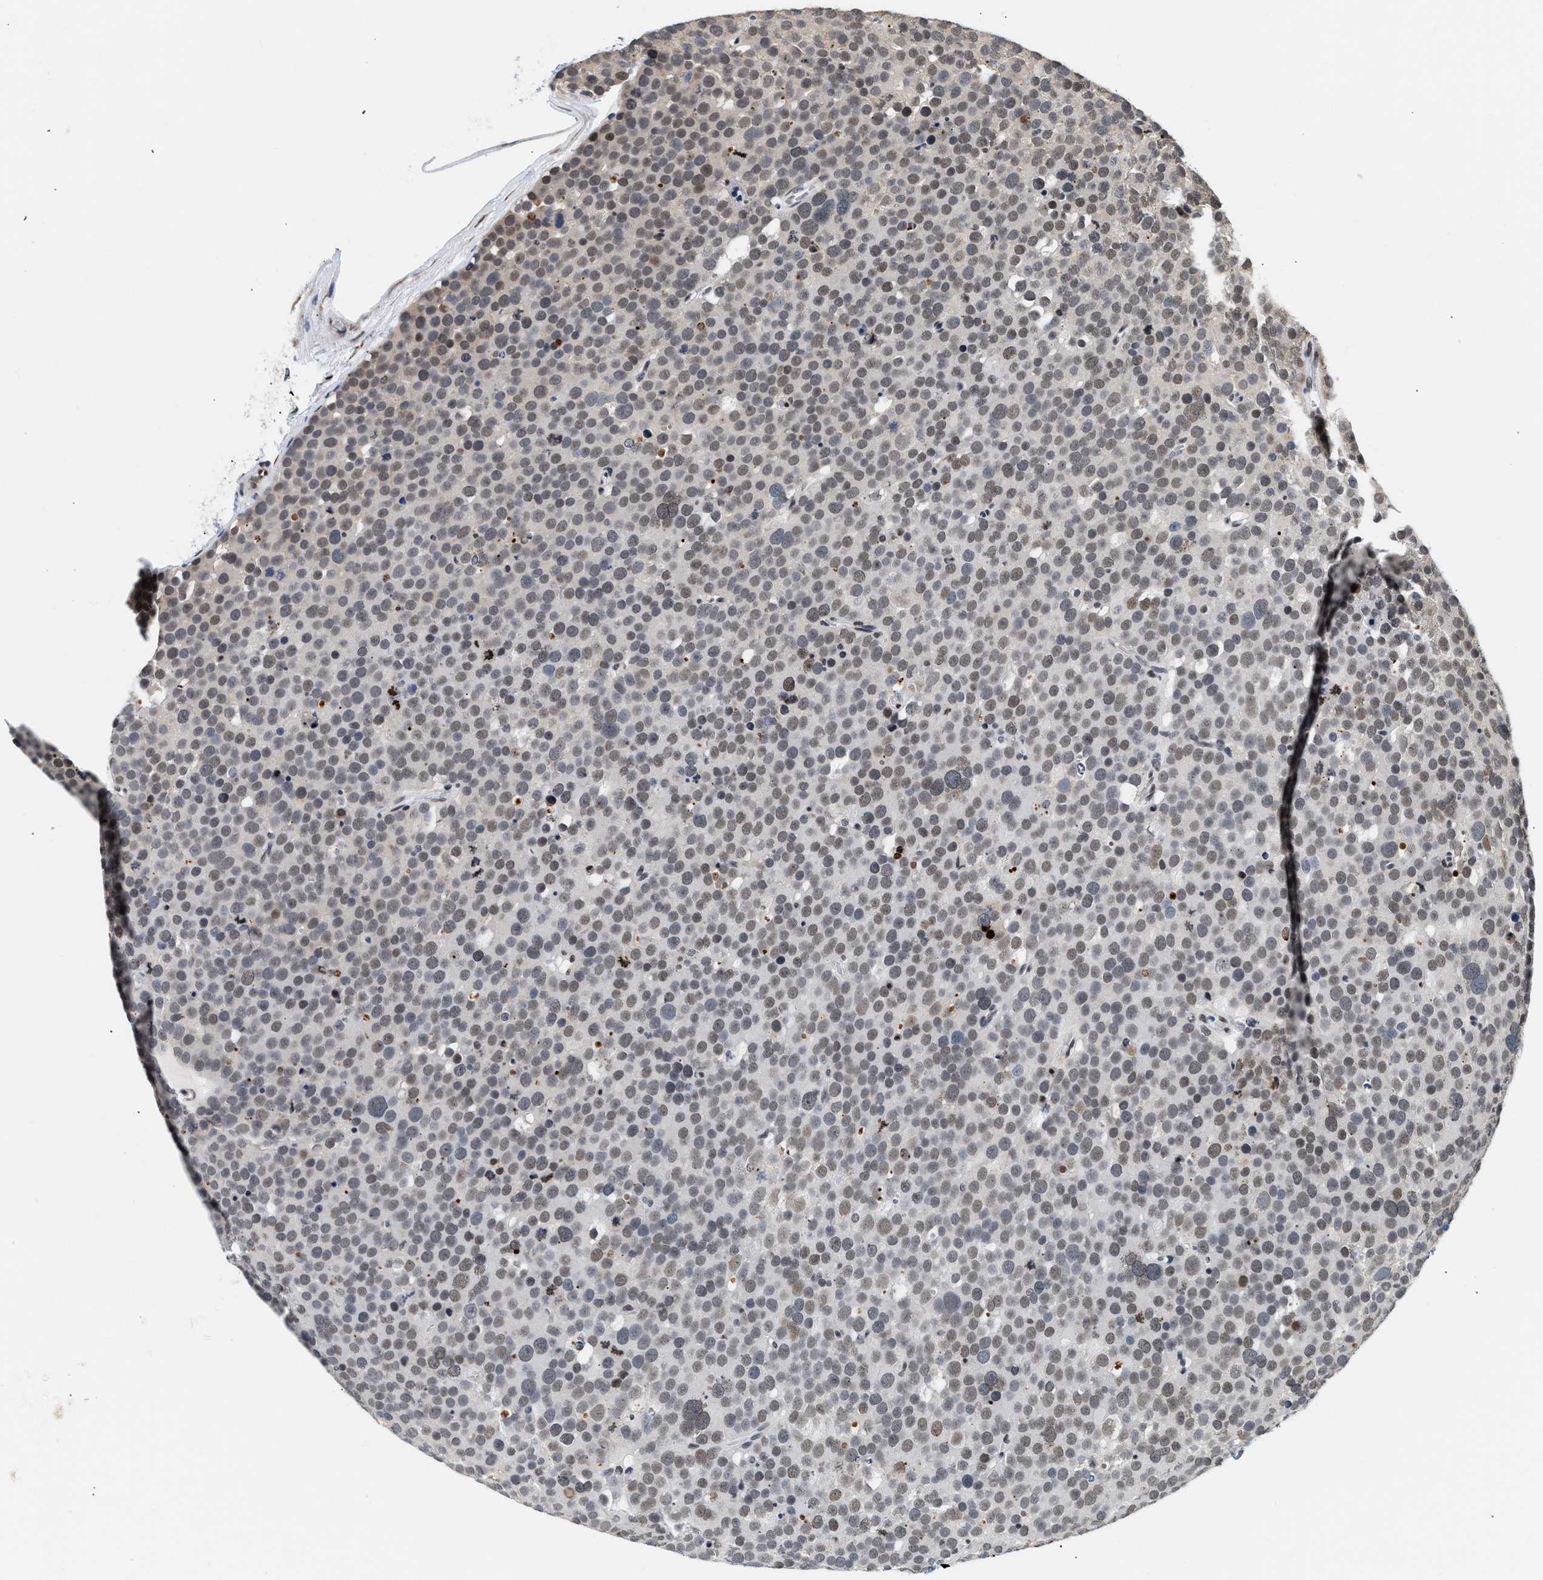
{"staining": {"intensity": "weak", "quantity": ">75%", "location": "nuclear"}, "tissue": "testis cancer", "cell_type": "Tumor cells", "image_type": "cancer", "snomed": [{"axis": "morphology", "description": "Seminoma, NOS"}, {"axis": "topography", "description": "Testis"}], "caption": "Human testis seminoma stained with a brown dye exhibits weak nuclear positive expression in about >75% of tumor cells.", "gene": "THOC1", "patient": {"sex": "male", "age": 71}}